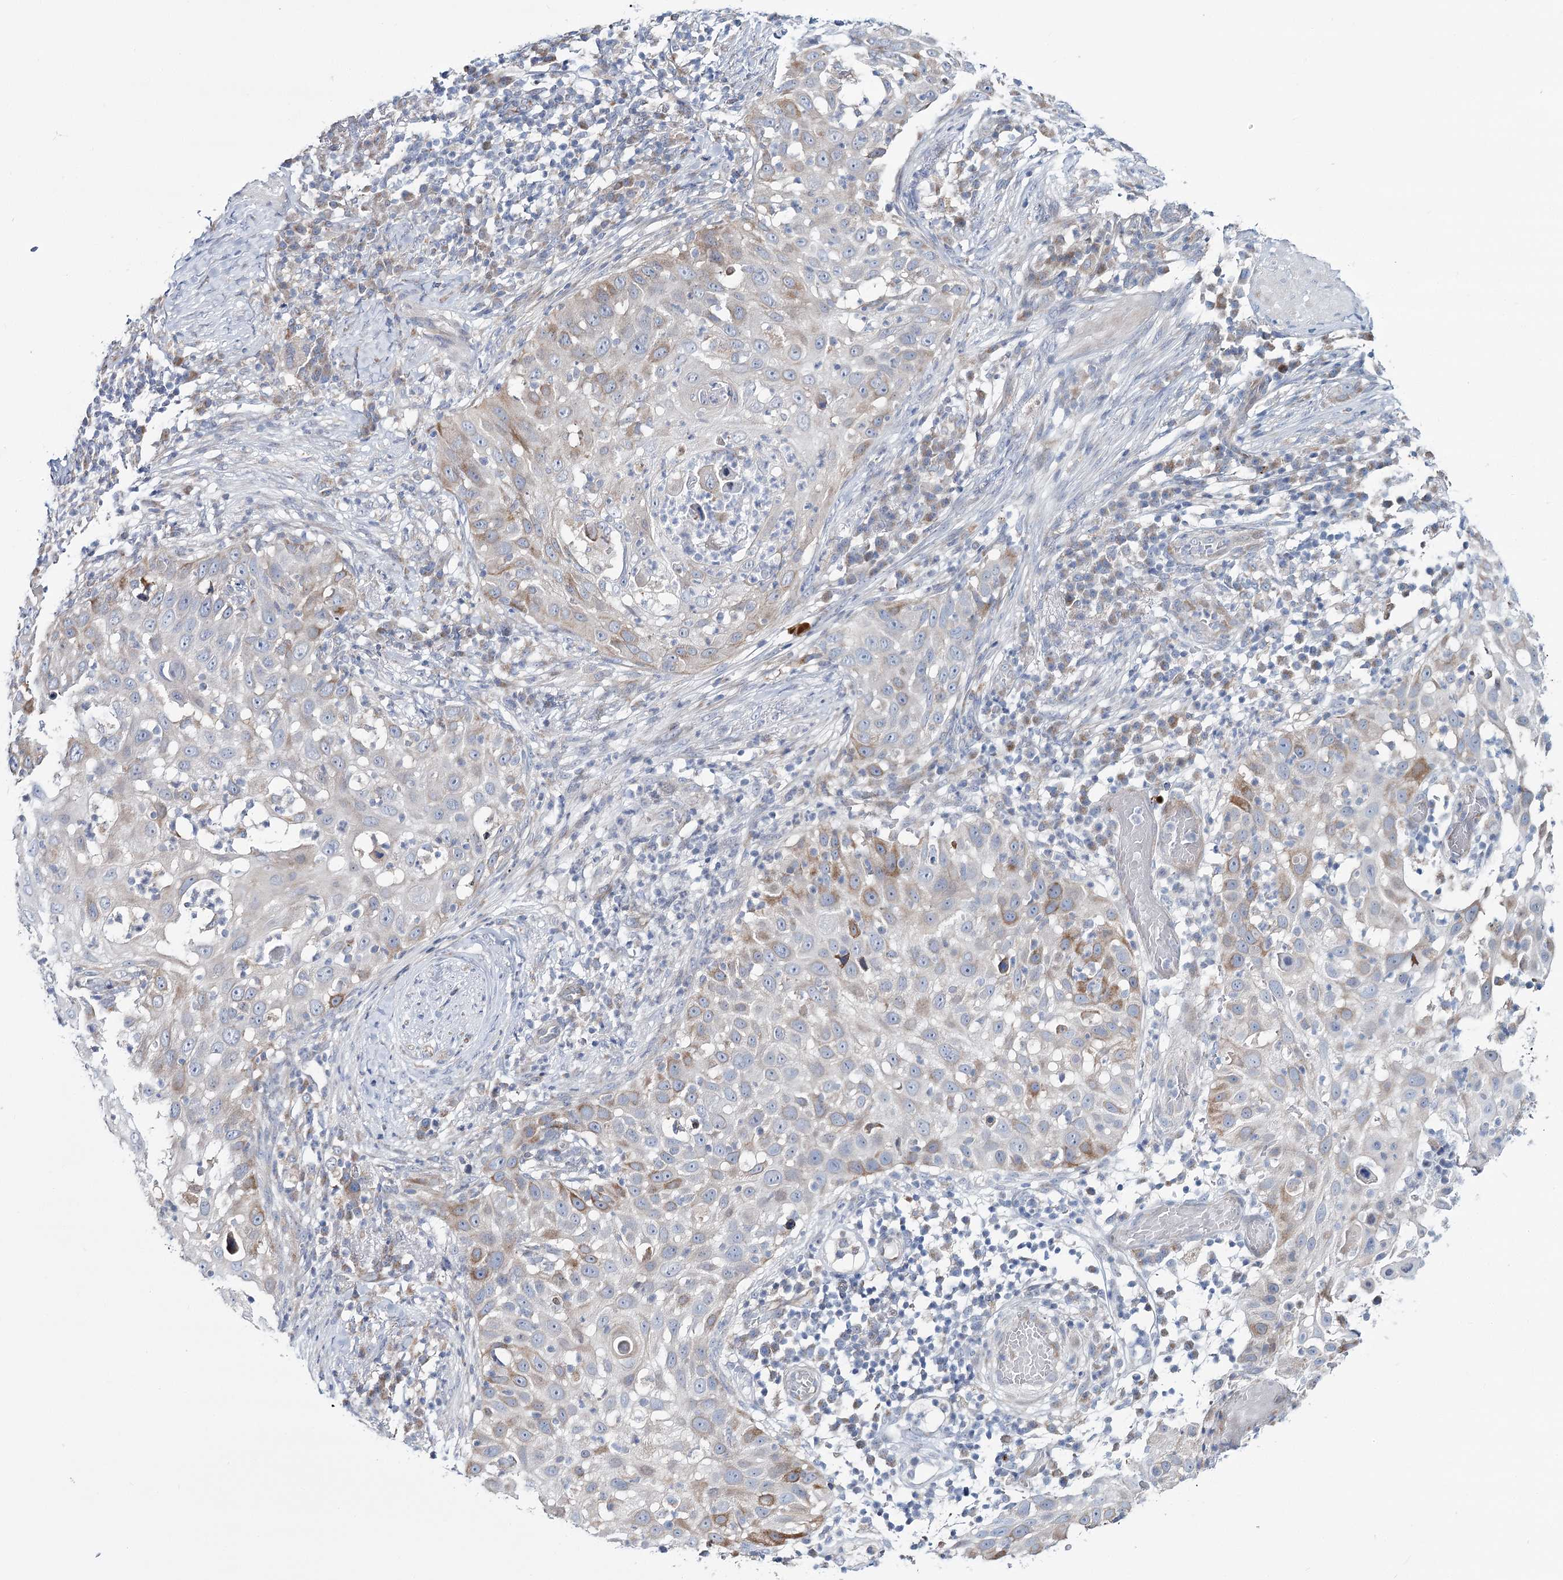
{"staining": {"intensity": "weak", "quantity": "25%-75%", "location": "cytoplasmic/membranous"}, "tissue": "skin cancer", "cell_type": "Tumor cells", "image_type": "cancer", "snomed": [{"axis": "morphology", "description": "Squamous cell carcinoma, NOS"}, {"axis": "topography", "description": "Skin"}], "caption": "Weak cytoplasmic/membranous protein staining is appreciated in about 25%-75% of tumor cells in squamous cell carcinoma (skin).", "gene": "CPLANE1", "patient": {"sex": "female", "age": 44}}